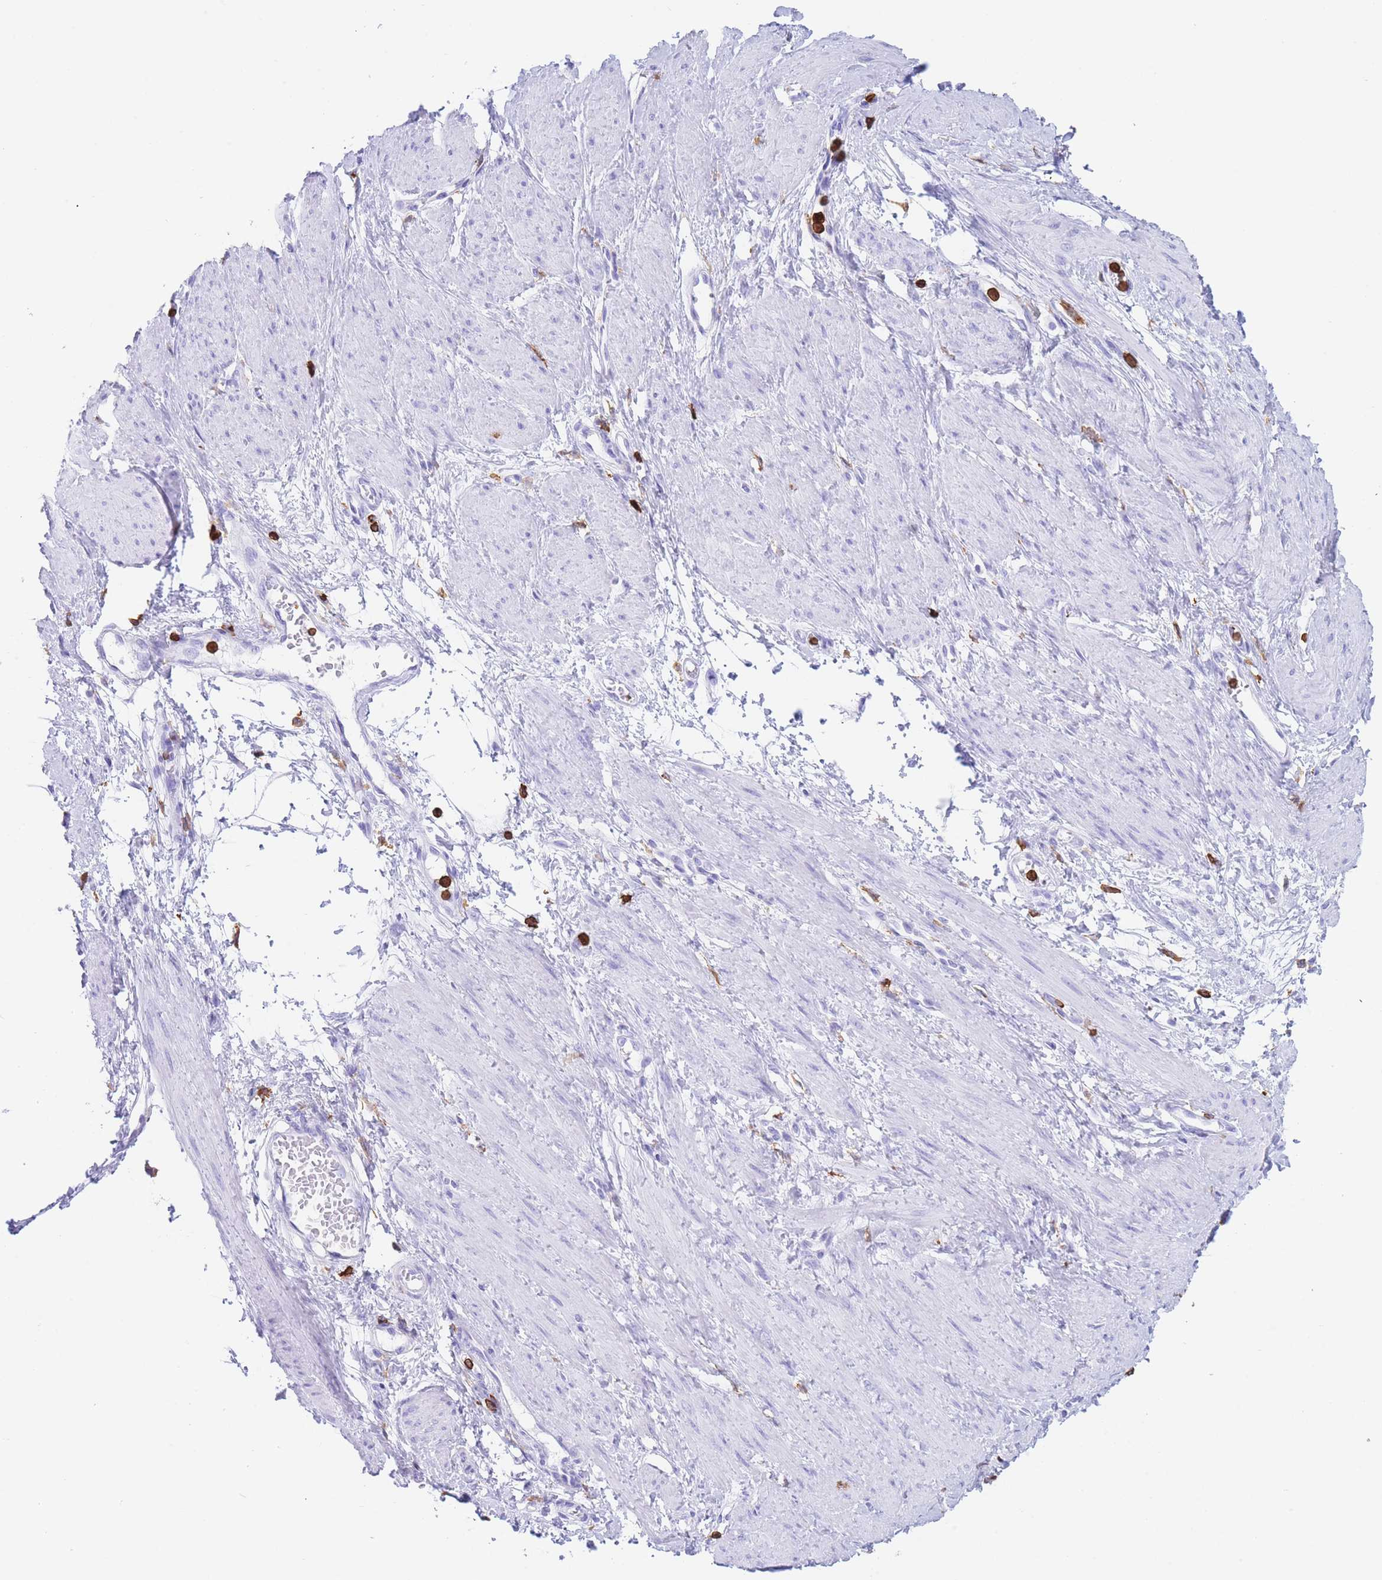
{"staining": {"intensity": "negative", "quantity": "none", "location": "none"}, "tissue": "smooth muscle", "cell_type": "Smooth muscle cells", "image_type": "normal", "snomed": [{"axis": "morphology", "description": "Normal tissue, NOS"}, {"axis": "topography", "description": "Smooth muscle"}, {"axis": "topography", "description": "Uterus"}], "caption": "This histopathology image is of normal smooth muscle stained with immunohistochemistry to label a protein in brown with the nuclei are counter-stained blue. There is no expression in smooth muscle cells. (DAB (3,3'-diaminobenzidine) IHC with hematoxylin counter stain).", "gene": "CORO1A", "patient": {"sex": "female", "age": 39}}